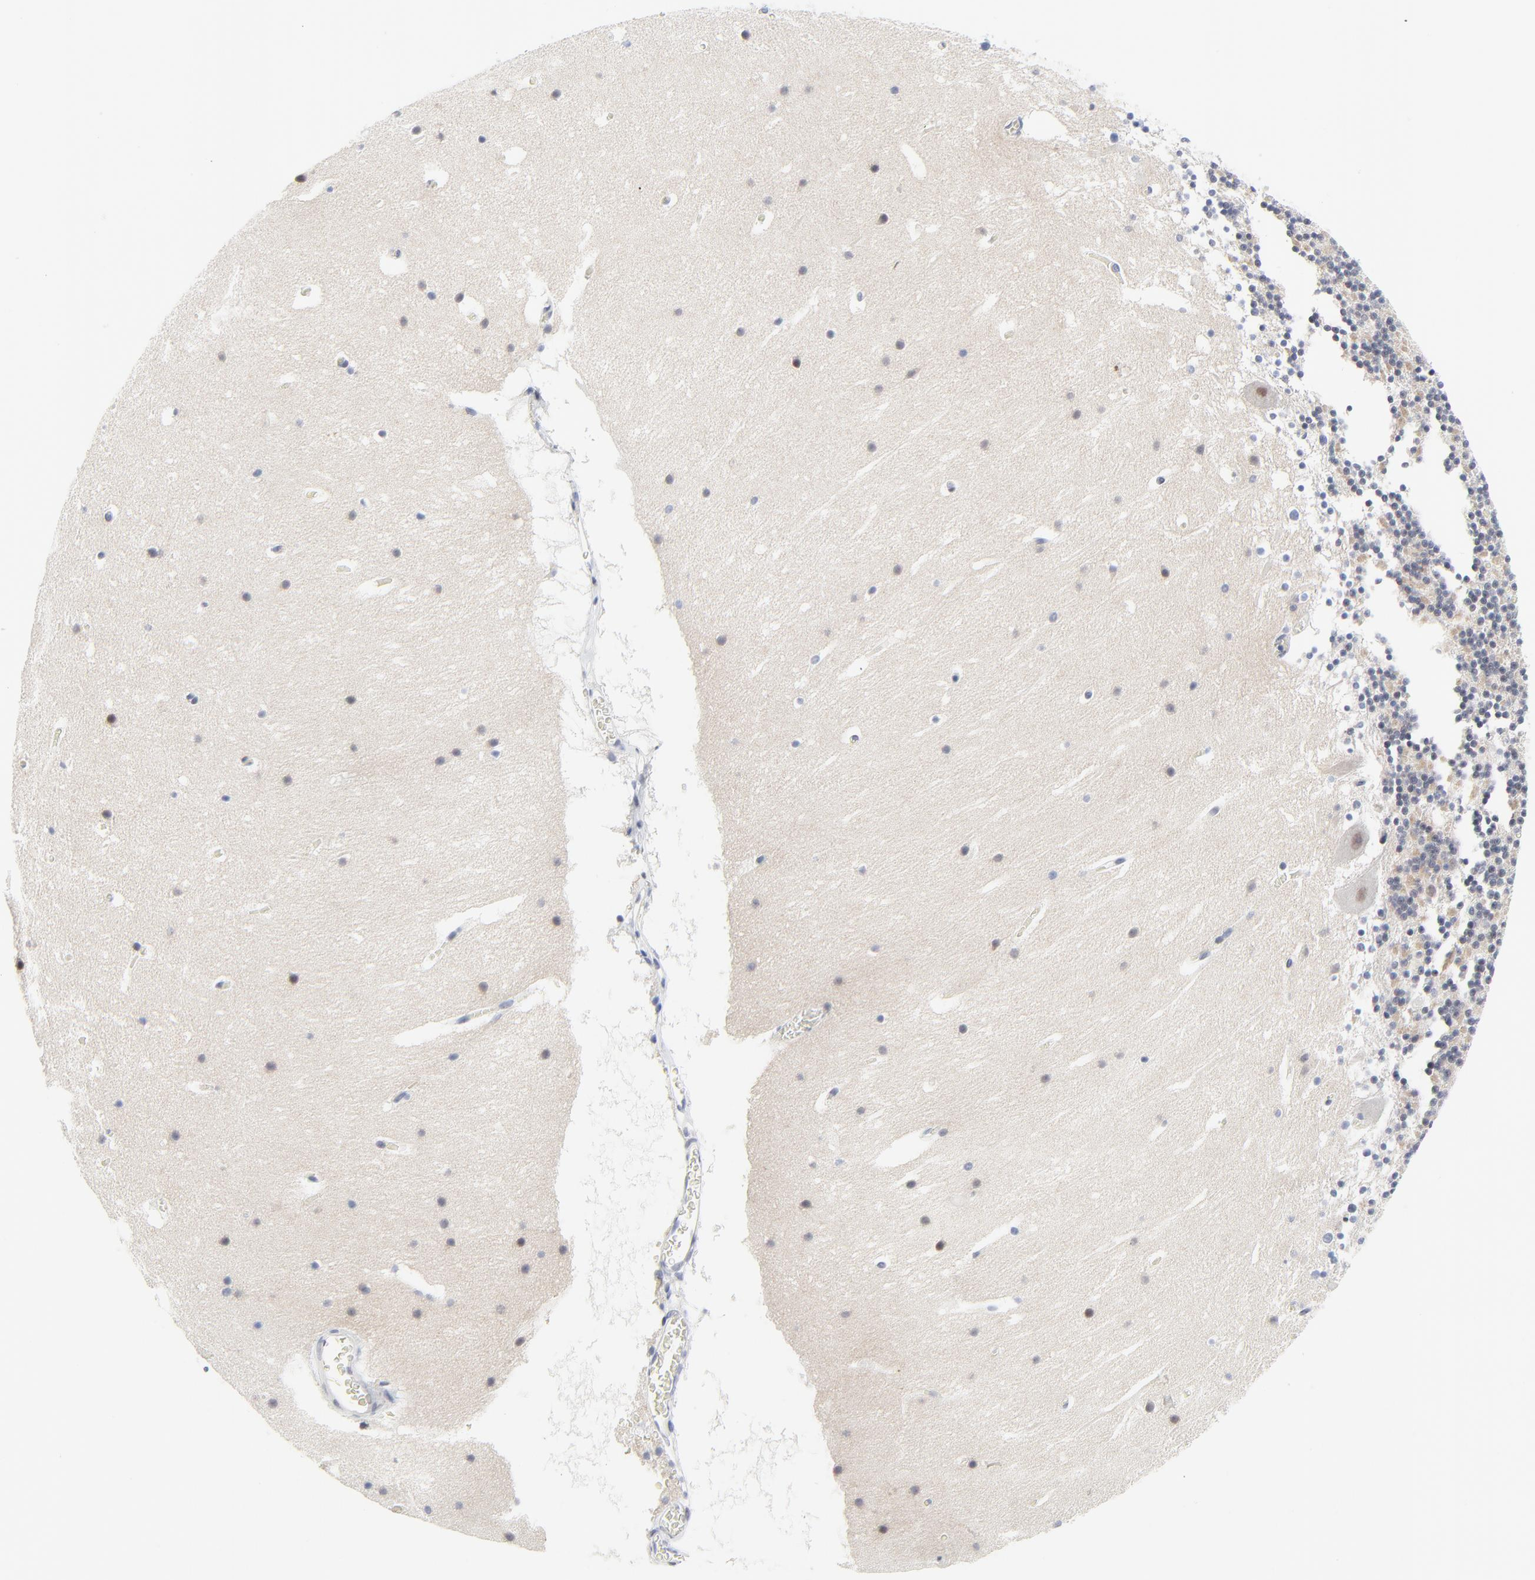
{"staining": {"intensity": "weak", "quantity": "<25%", "location": "cytoplasmic/membranous"}, "tissue": "cerebellum", "cell_type": "Cells in granular layer", "image_type": "normal", "snomed": [{"axis": "morphology", "description": "Normal tissue, NOS"}, {"axis": "topography", "description": "Cerebellum"}], "caption": "Immunohistochemistry micrograph of unremarkable human cerebellum stained for a protein (brown), which reveals no expression in cells in granular layer. (DAB IHC visualized using brightfield microscopy, high magnification).", "gene": "ZNF589", "patient": {"sex": "male", "age": 45}}